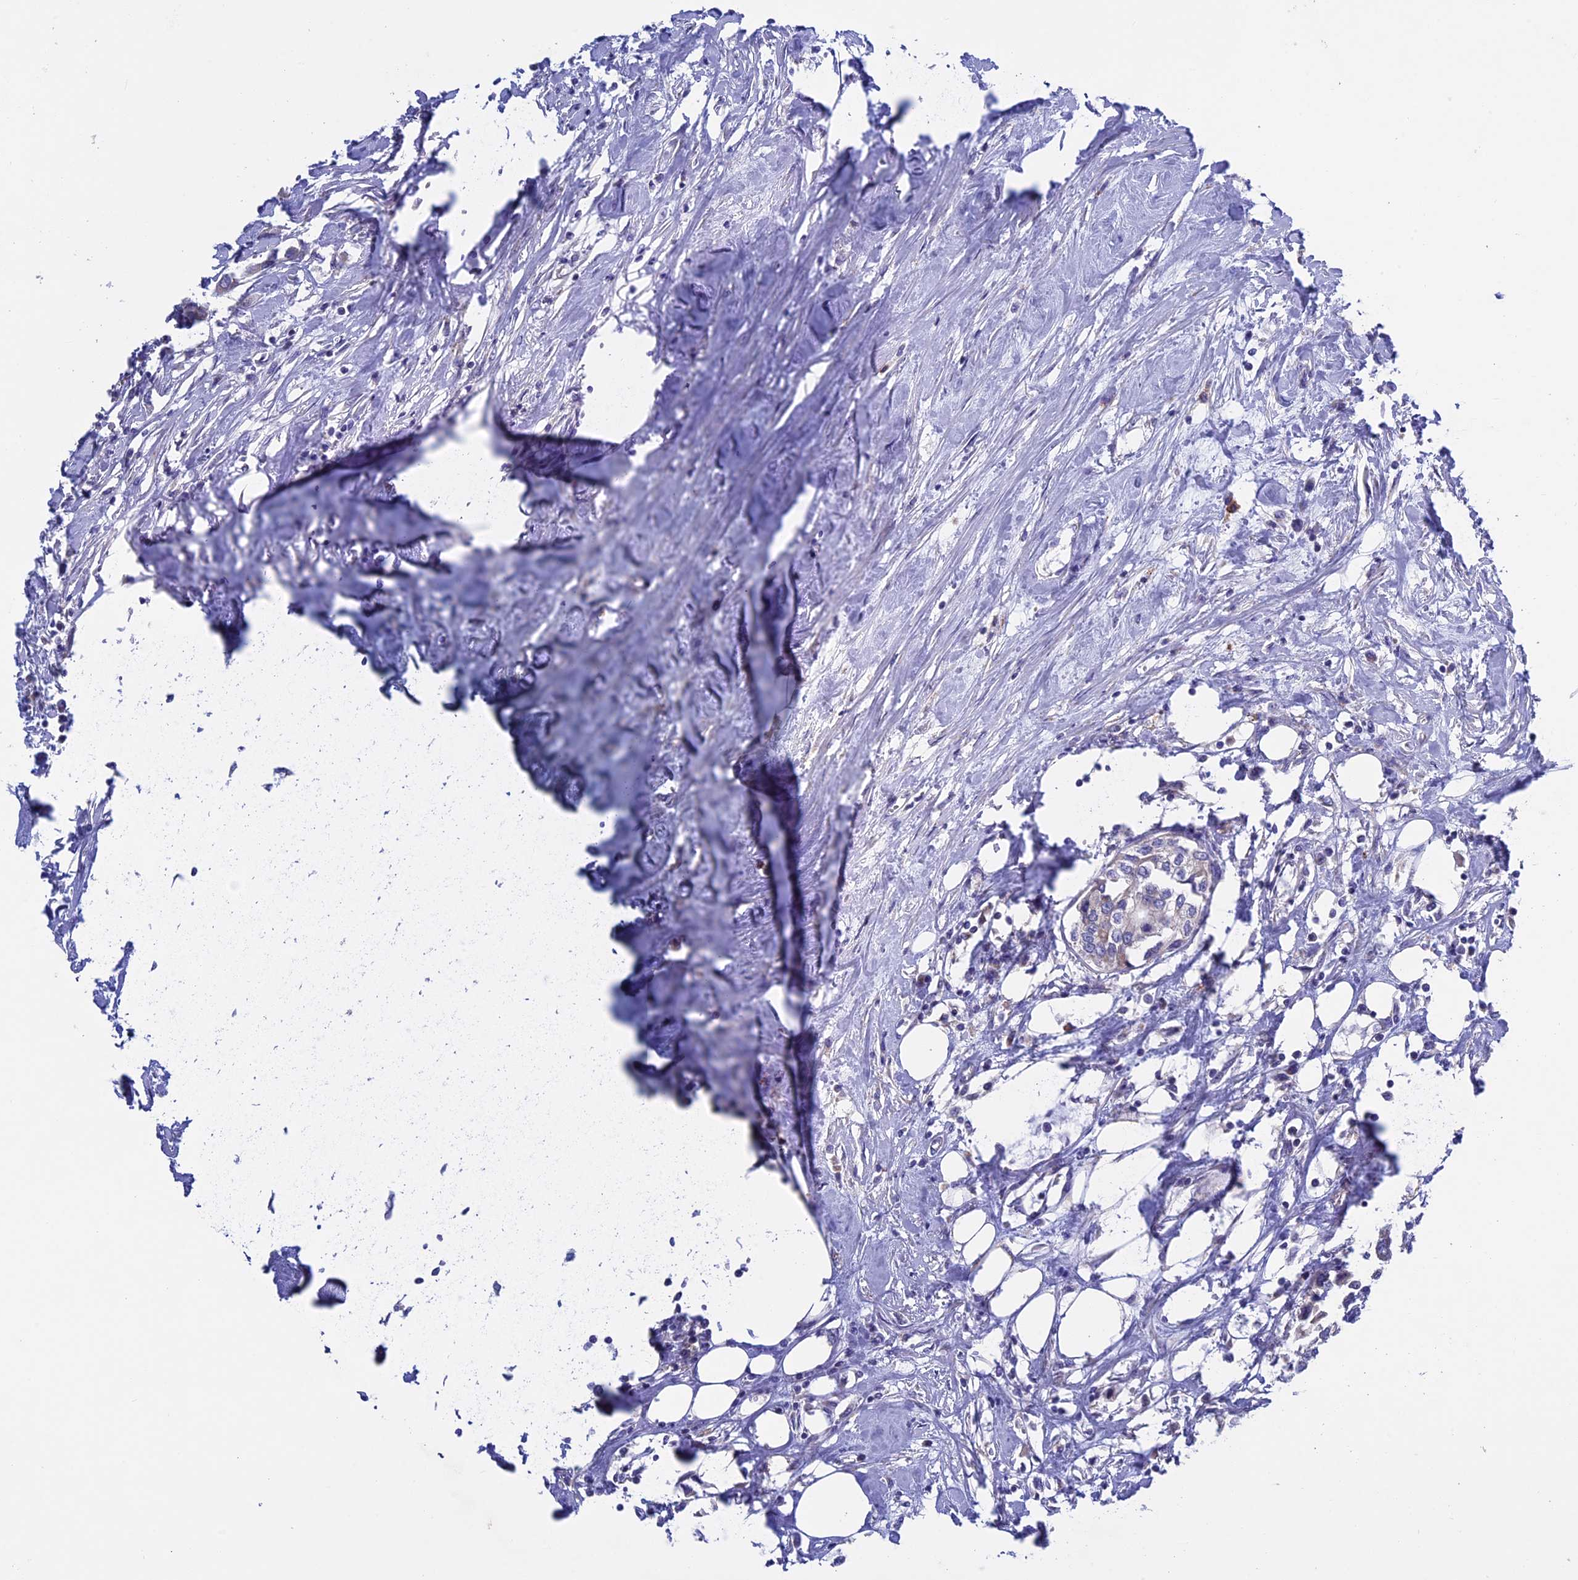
{"staining": {"intensity": "negative", "quantity": "none", "location": "none"}, "tissue": "urothelial cancer", "cell_type": "Tumor cells", "image_type": "cancer", "snomed": [{"axis": "morphology", "description": "Urothelial carcinoma, High grade"}, {"axis": "topography", "description": "Urinary bladder"}], "caption": "Immunohistochemical staining of high-grade urothelial carcinoma reveals no significant staining in tumor cells.", "gene": "ETFDH", "patient": {"sex": "male", "age": 64}}